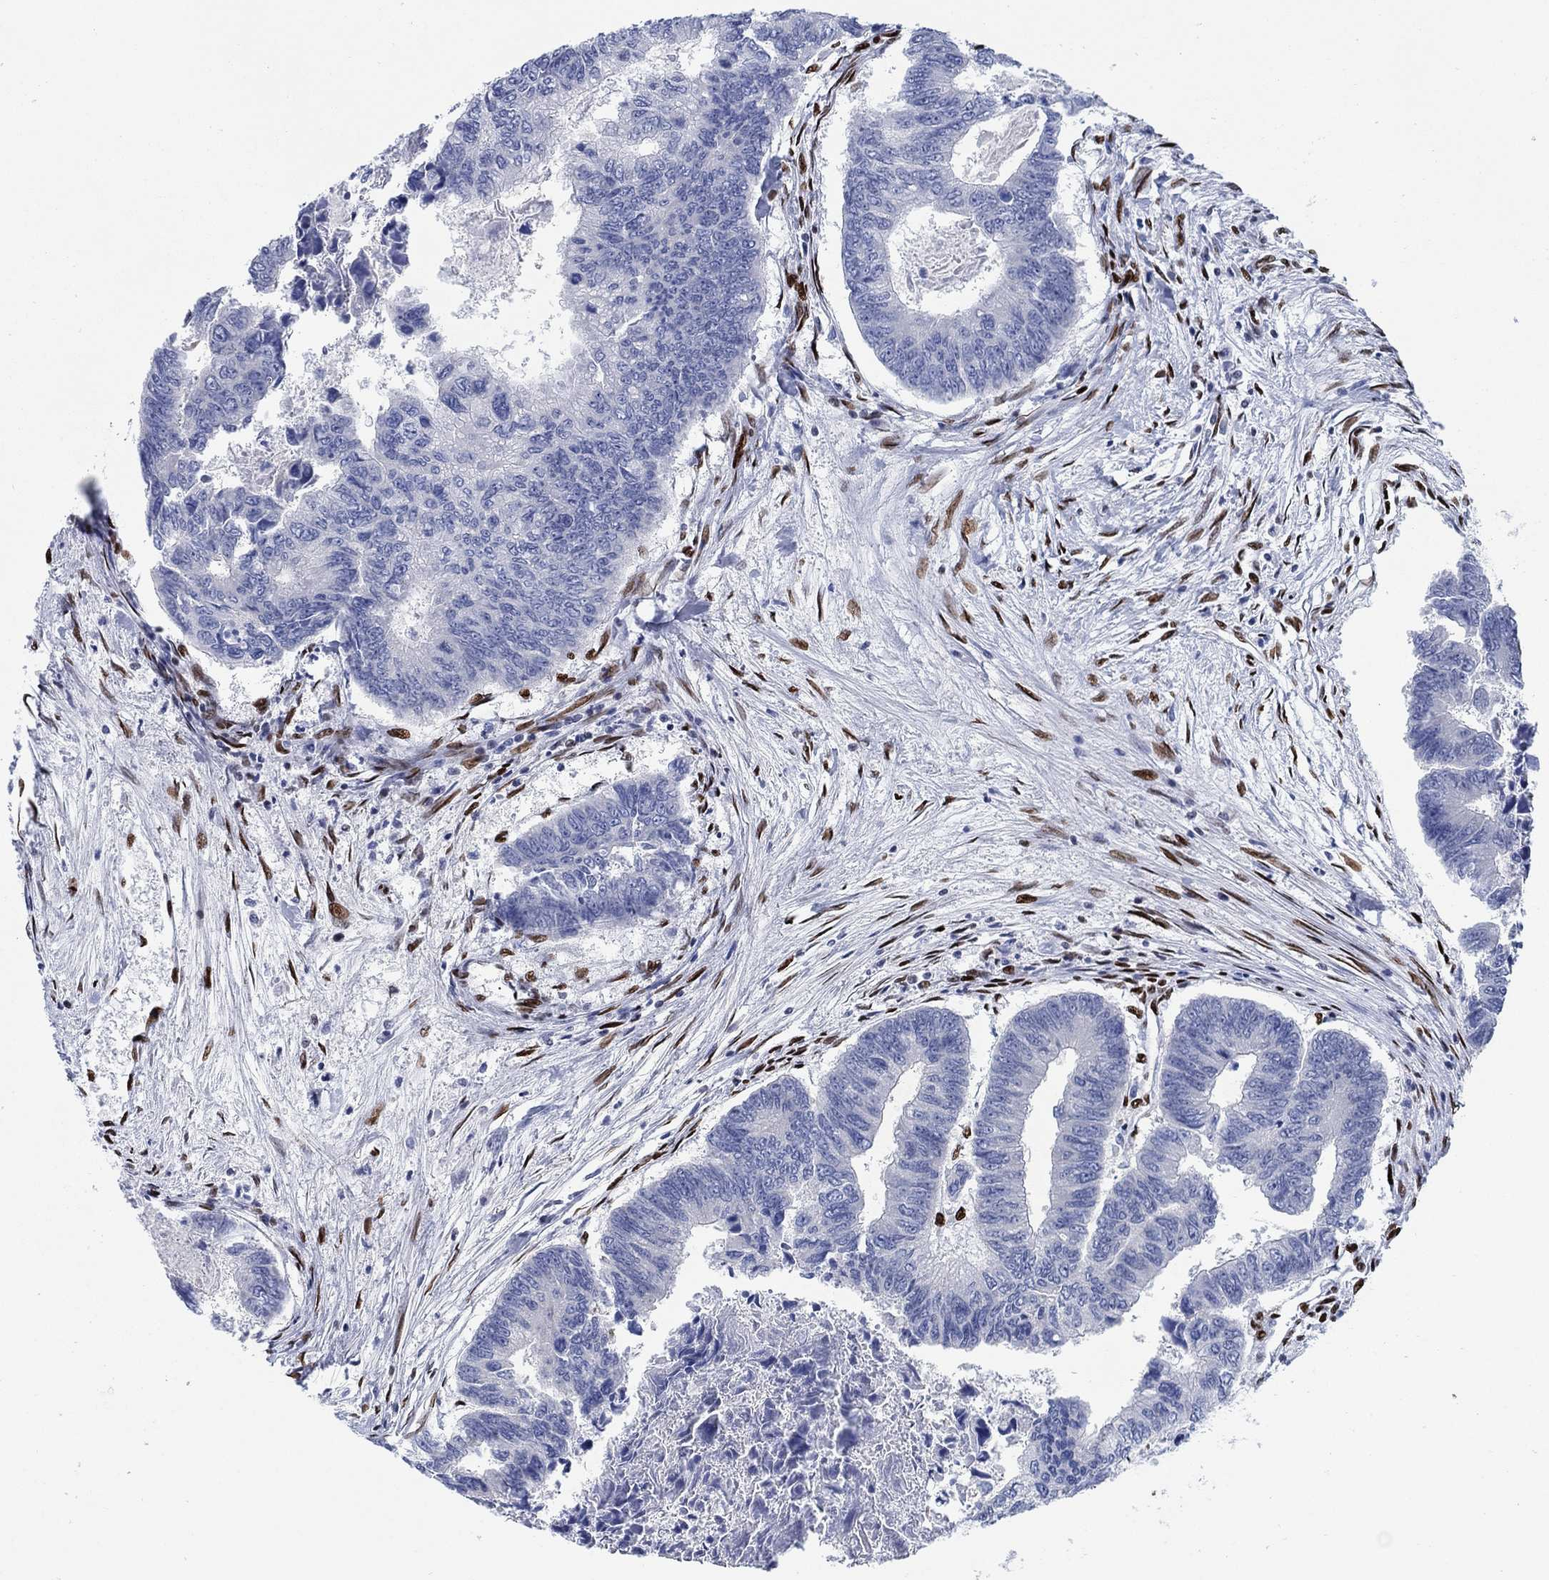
{"staining": {"intensity": "negative", "quantity": "none", "location": "none"}, "tissue": "colorectal cancer", "cell_type": "Tumor cells", "image_type": "cancer", "snomed": [{"axis": "morphology", "description": "Adenocarcinoma, NOS"}, {"axis": "topography", "description": "Colon"}], "caption": "This is an immunohistochemistry micrograph of colorectal cancer (adenocarcinoma). There is no expression in tumor cells.", "gene": "ZEB1", "patient": {"sex": "female", "age": 65}}